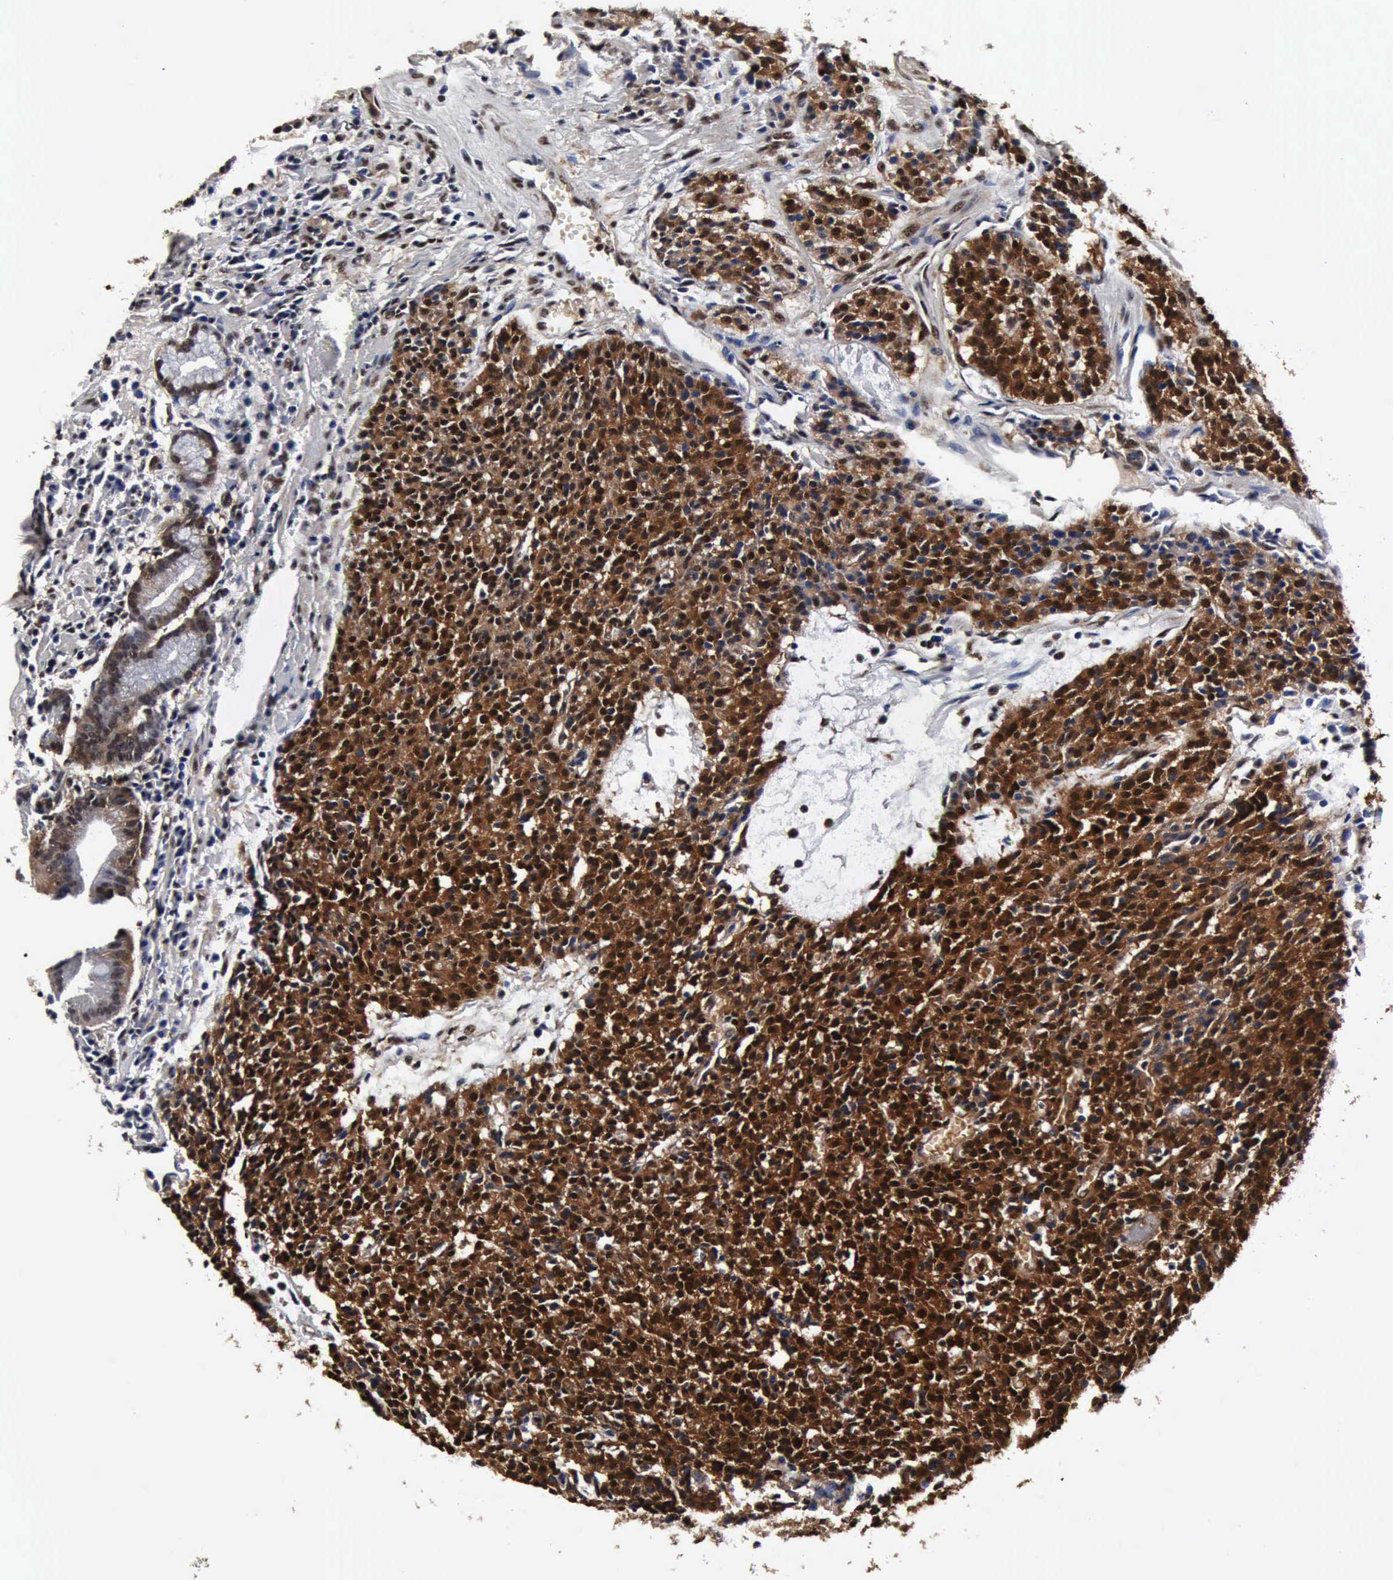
{"staining": {"intensity": "strong", "quantity": ">75%", "location": "cytoplasmic/membranous,nuclear"}, "tissue": "carcinoid", "cell_type": "Tumor cells", "image_type": "cancer", "snomed": [{"axis": "morphology", "description": "Carcinoid, malignant, NOS"}, {"axis": "topography", "description": "Stomach"}], "caption": "Approximately >75% of tumor cells in carcinoid exhibit strong cytoplasmic/membranous and nuclear protein positivity as visualized by brown immunohistochemical staining.", "gene": "UBC", "patient": {"sex": "female", "age": 76}}